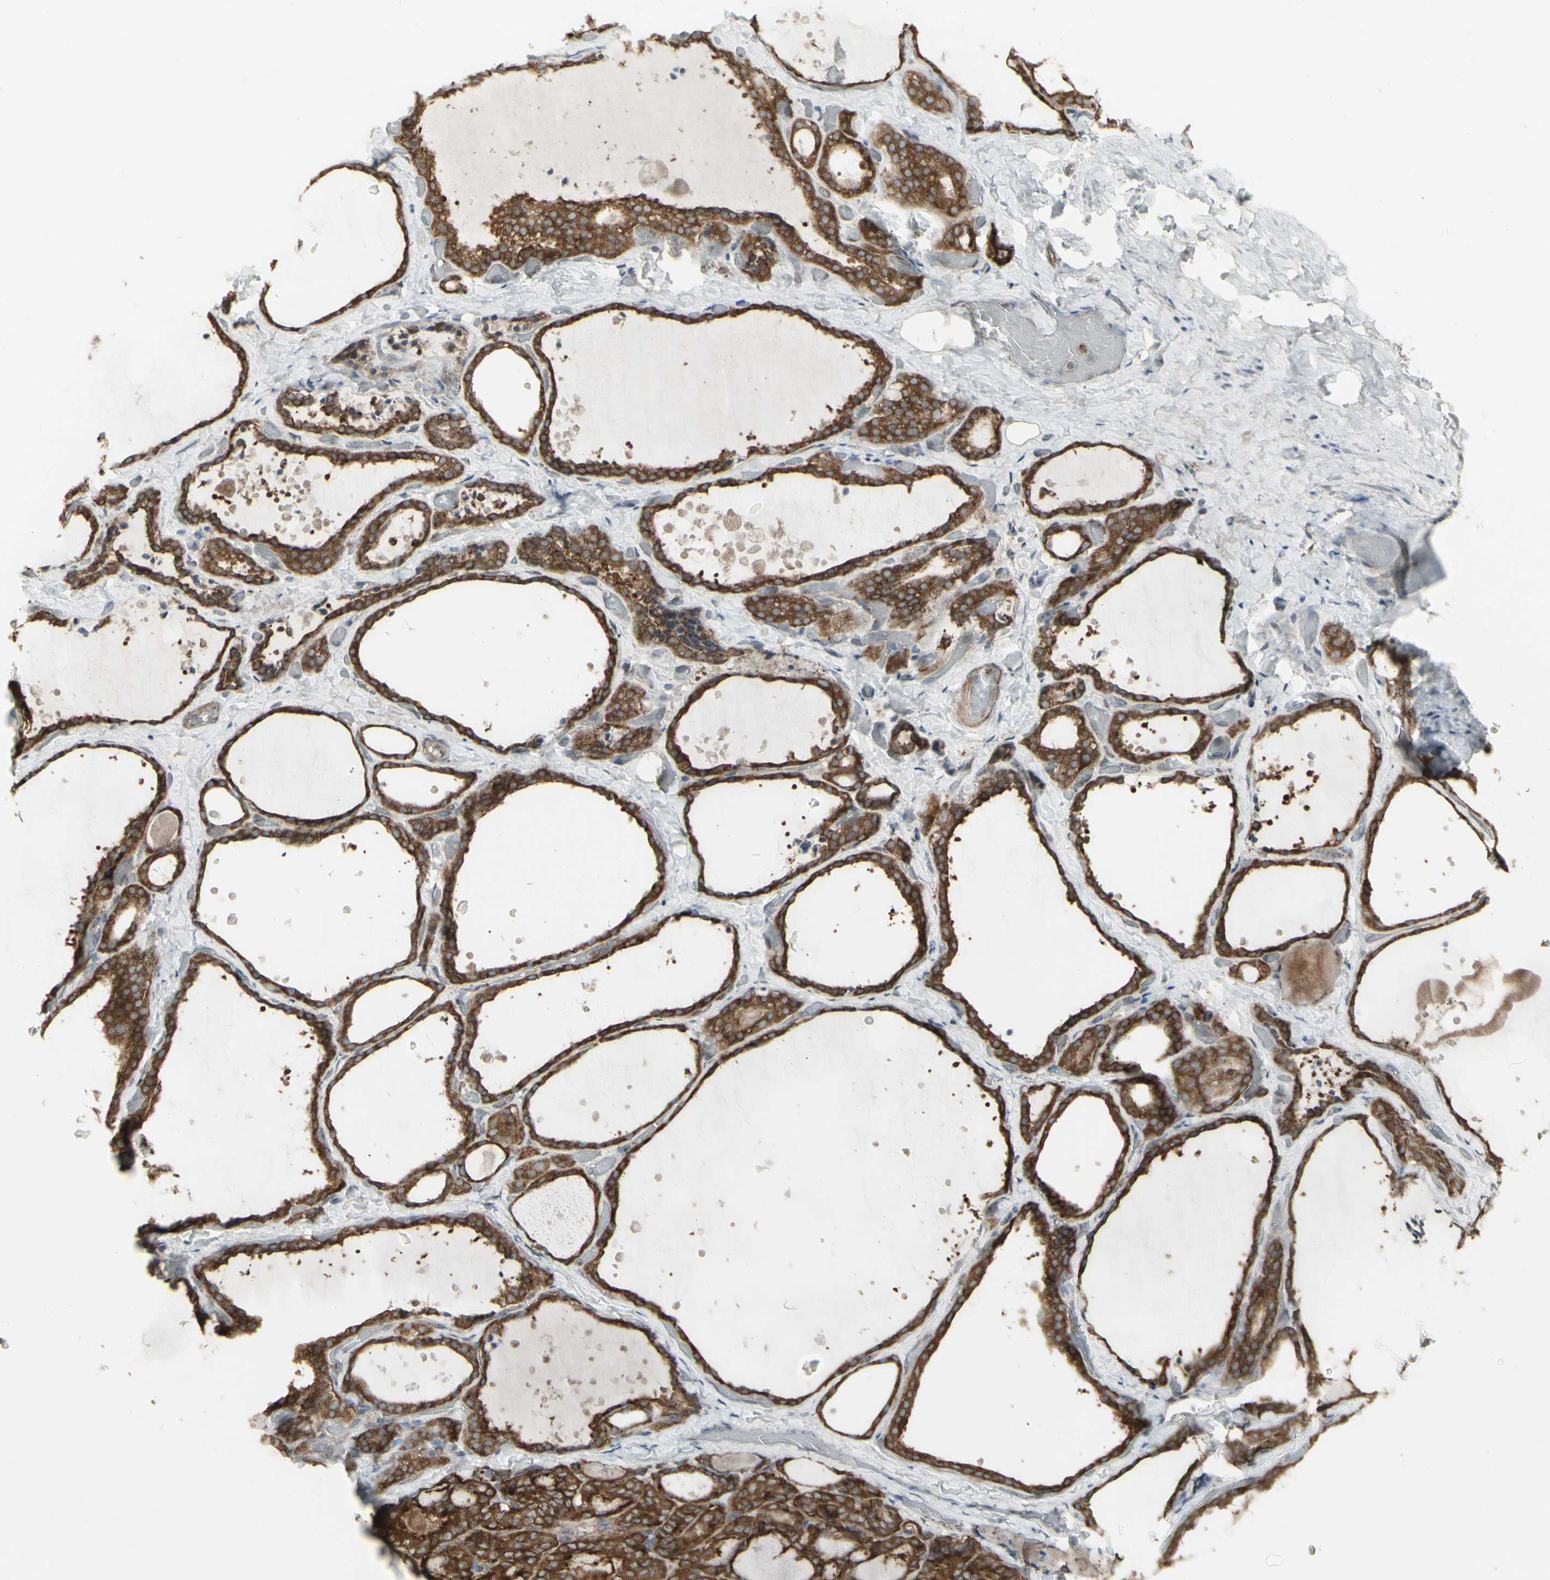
{"staining": {"intensity": "strong", "quantity": ">75%", "location": "cytoplasmic/membranous"}, "tissue": "thyroid gland", "cell_type": "Glandular cells", "image_type": "normal", "snomed": [{"axis": "morphology", "description": "Normal tissue, NOS"}, {"axis": "topography", "description": "Thyroid gland"}], "caption": "IHC histopathology image of benign thyroid gland: human thyroid gland stained using IHC demonstrates high levels of strong protein expression localized specifically in the cytoplasmic/membranous of glandular cells, appearing as a cytoplasmic/membranous brown color.", "gene": "FKBP3", "patient": {"sex": "female", "age": 44}}